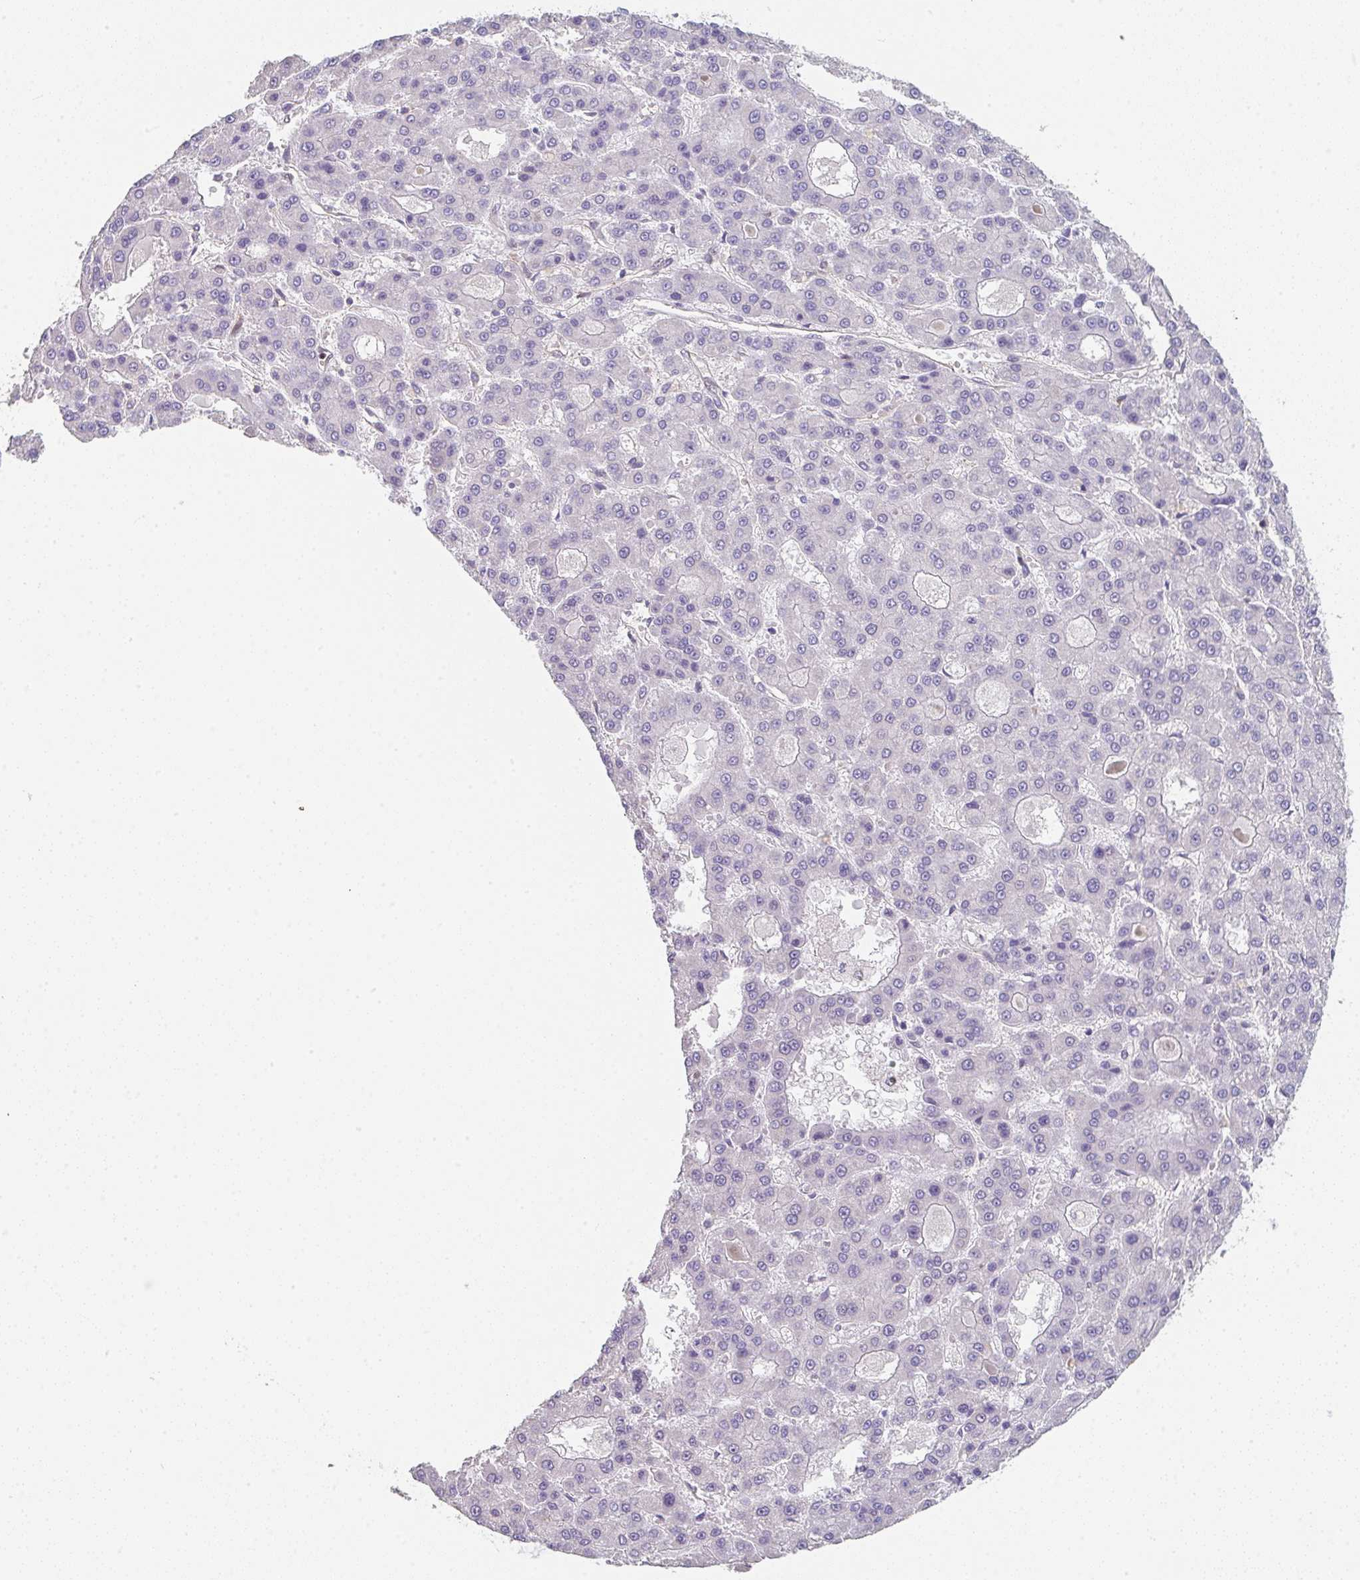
{"staining": {"intensity": "negative", "quantity": "none", "location": "none"}, "tissue": "liver cancer", "cell_type": "Tumor cells", "image_type": "cancer", "snomed": [{"axis": "morphology", "description": "Carcinoma, Hepatocellular, NOS"}, {"axis": "topography", "description": "Liver"}], "caption": "Human hepatocellular carcinoma (liver) stained for a protein using immunohistochemistry (IHC) exhibits no positivity in tumor cells.", "gene": "DBN1", "patient": {"sex": "male", "age": 70}}